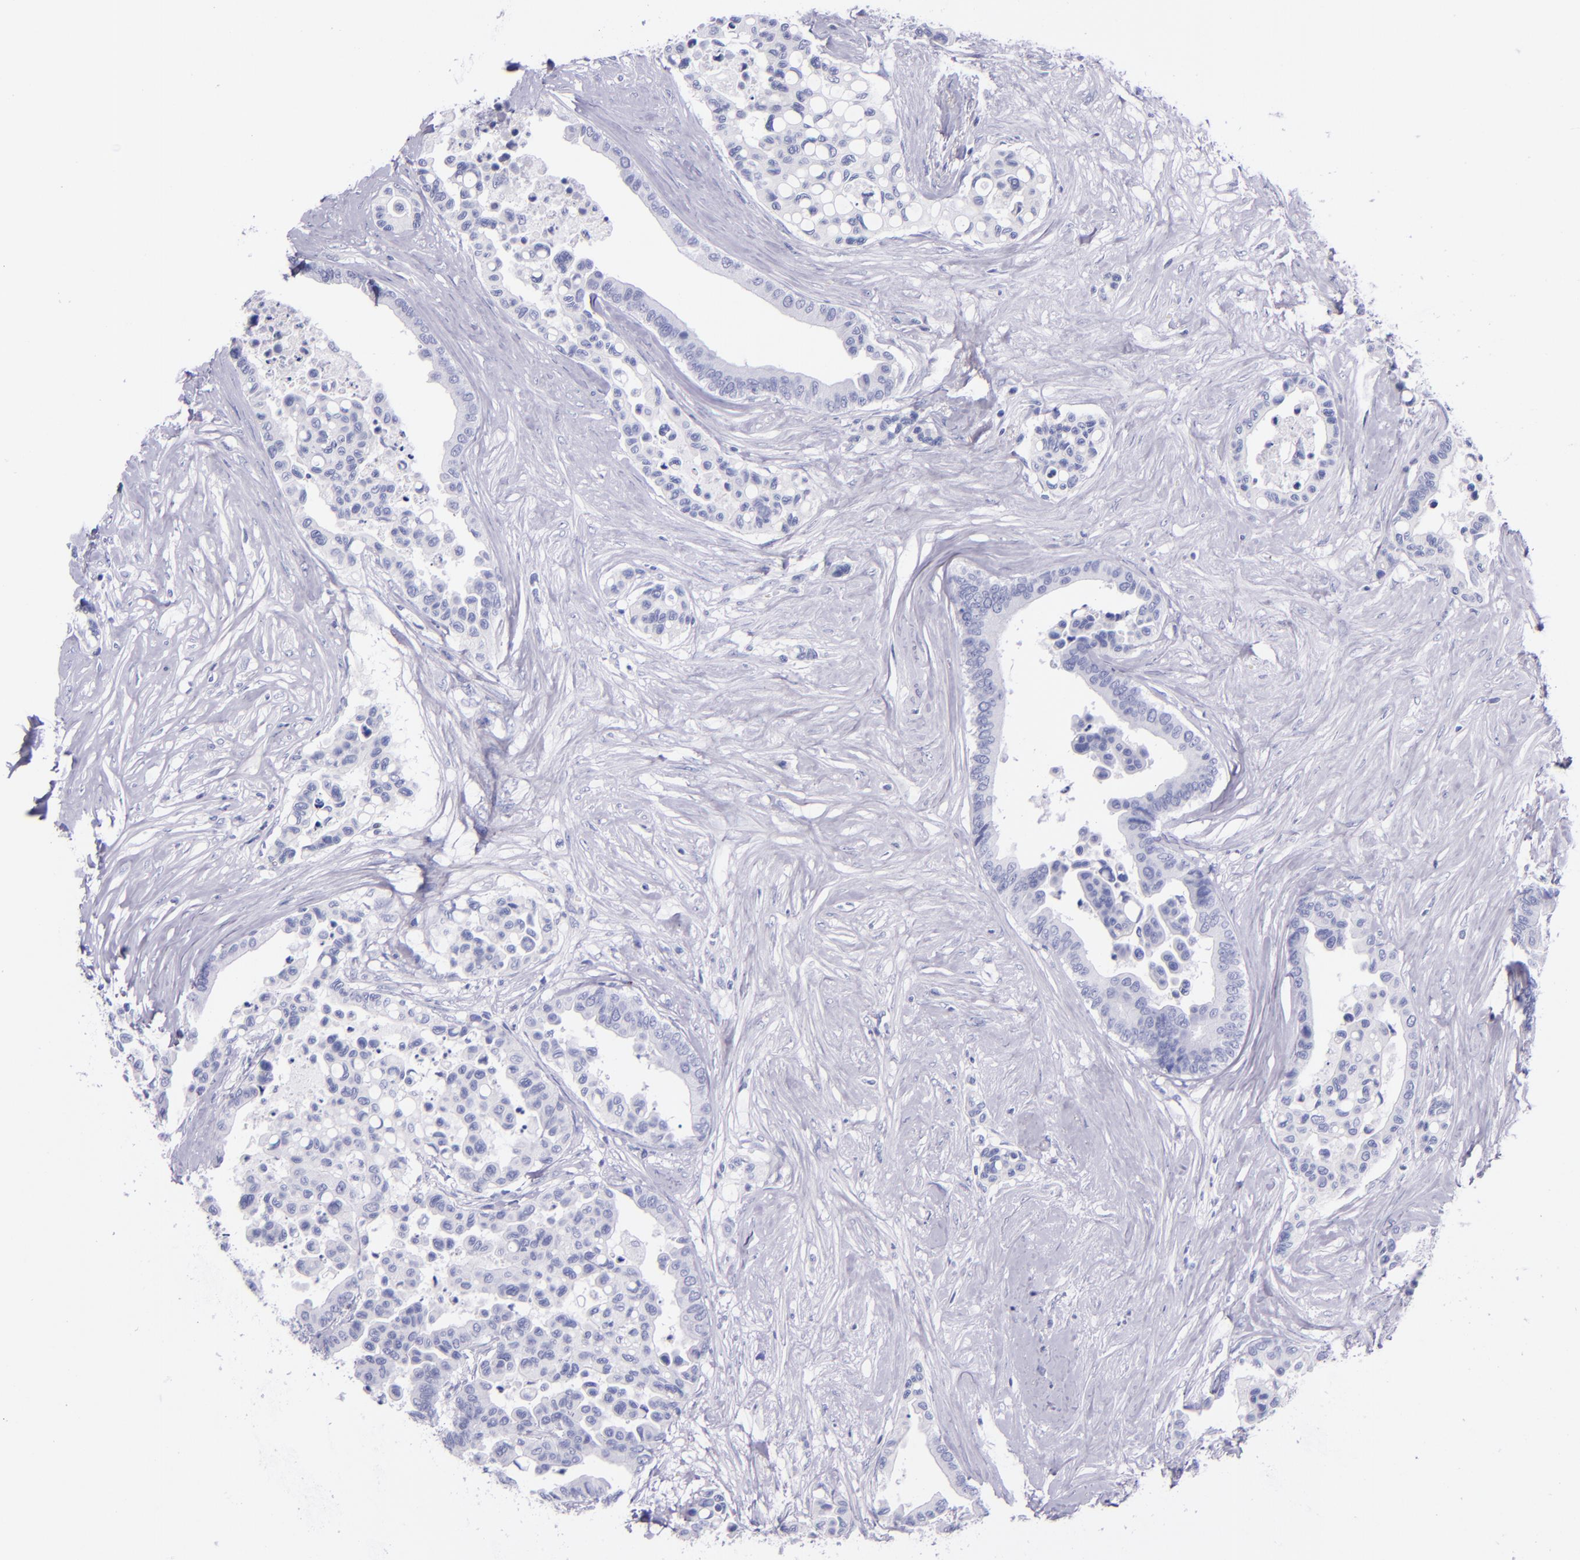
{"staining": {"intensity": "negative", "quantity": "none", "location": "none"}, "tissue": "colorectal cancer", "cell_type": "Tumor cells", "image_type": "cancer", "snomed": [{"axis": "morphology", "description": "Adenocarcinoma, NOS"}, {"axis": "topography", "description": "Colon"}], "caption": "DAB (3,3'-diaminobenzidine) immunohistochemical staining of human colorectal cancer (adenocarcinoma) demonstrates no significant expression in tumor cells. Brightfield microscopy of immunohistochemistry stained with DAB (3,3'-diaminobenzidine) (brown) and hematoxylin (blue), captured at high magnification.", "gene": "LAG3", "patient": {"sex": "male", "age": 82}}